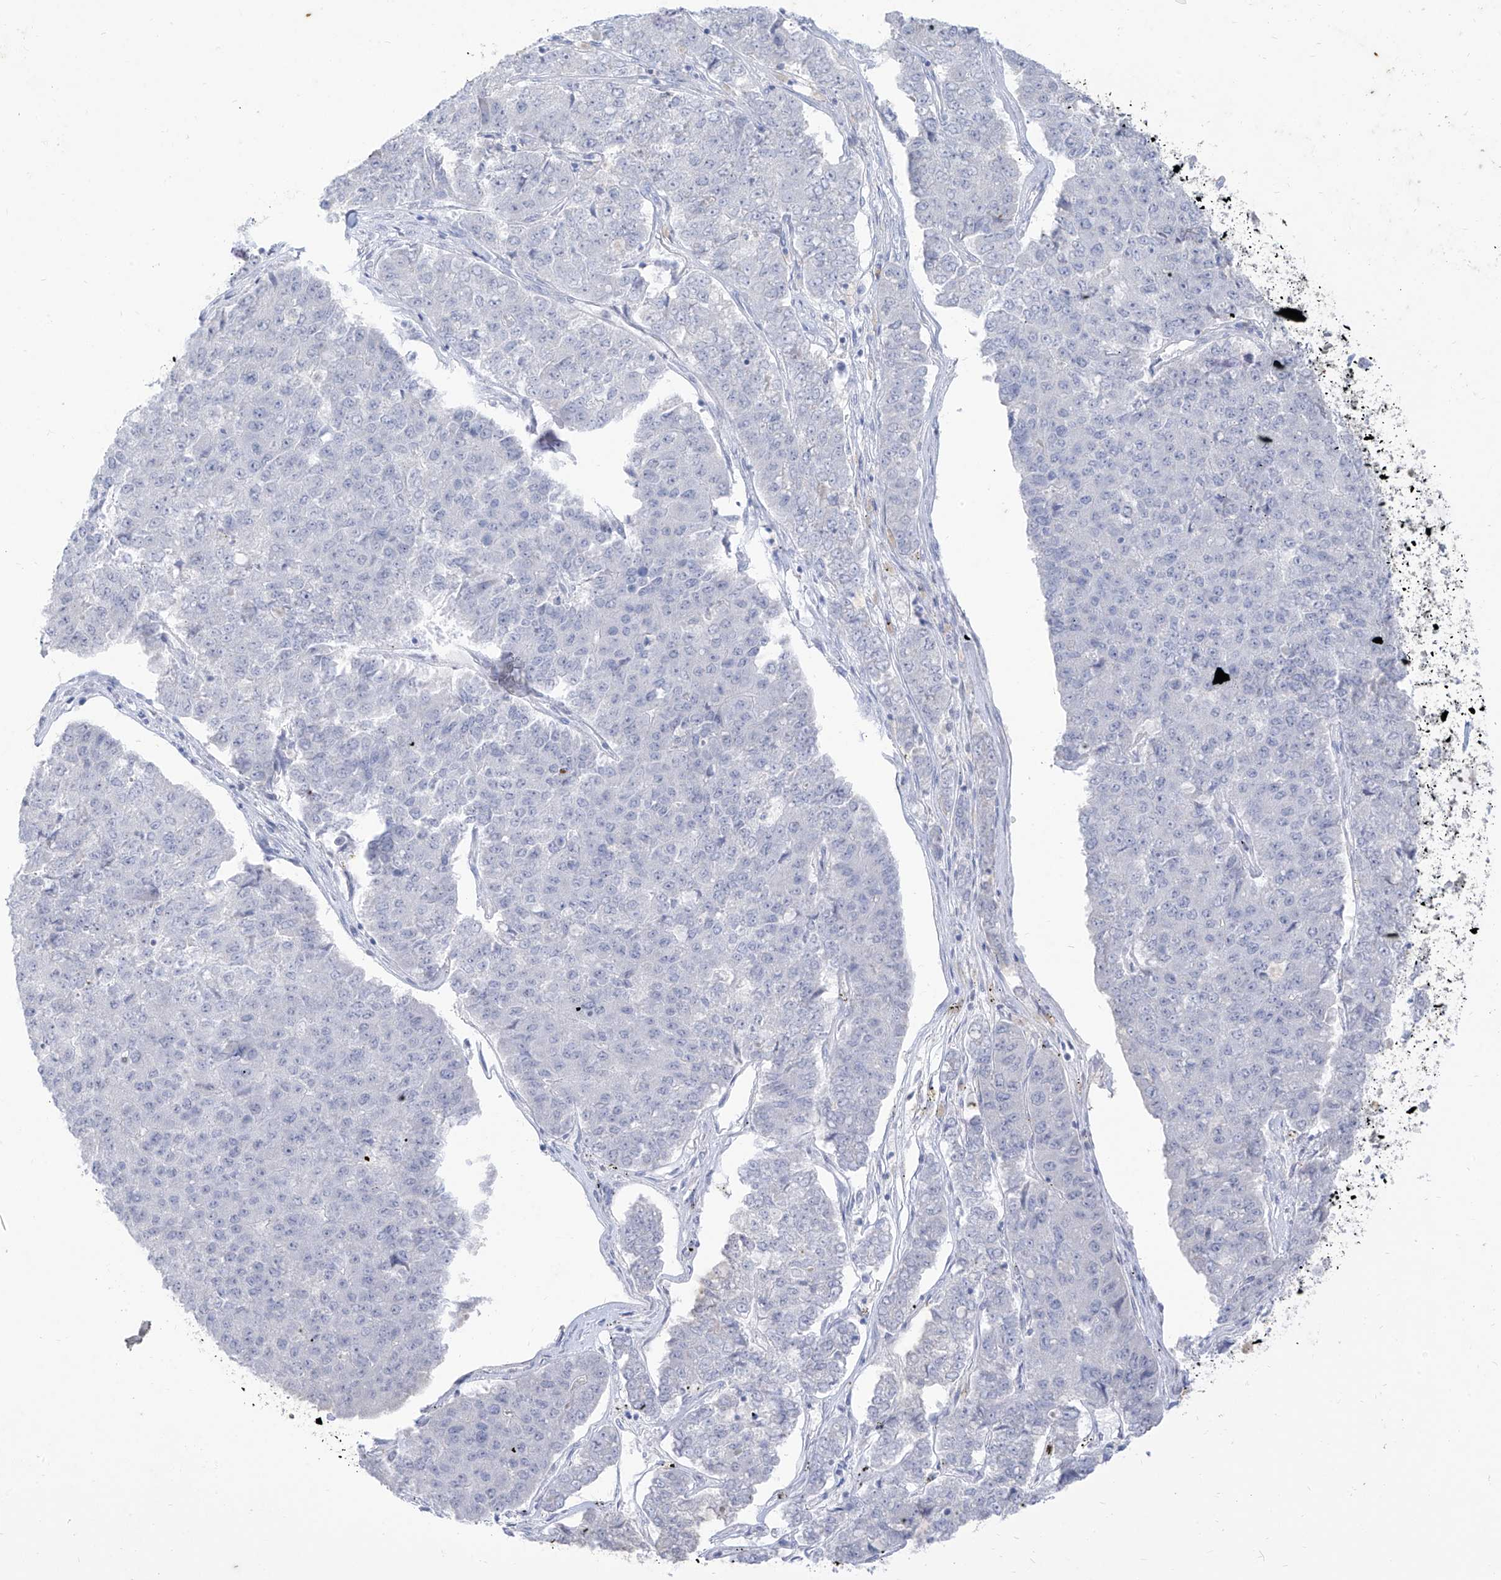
{"staining": {"intensity": "negative", "quantity": "none", "location": "none"}, "tissue": "pancreatic cancer", "cell_type": "Tumor cells", "image_type": "cancer", "snomed": [{"axis": "morphology", "description": "Adenocarcinoma, NOS"}, {"axis": "topography", "description": "Pancreas"}], "caption": "Tumor cells are negative for brown protein staining in pancreatic cancer (adenocarcinoma). (Brightfield microscopy of DAB immunohistochemistry (IHC) at high magnification).", "gene": "TGM4", "patient": {"sex": "male", "age": 50}}